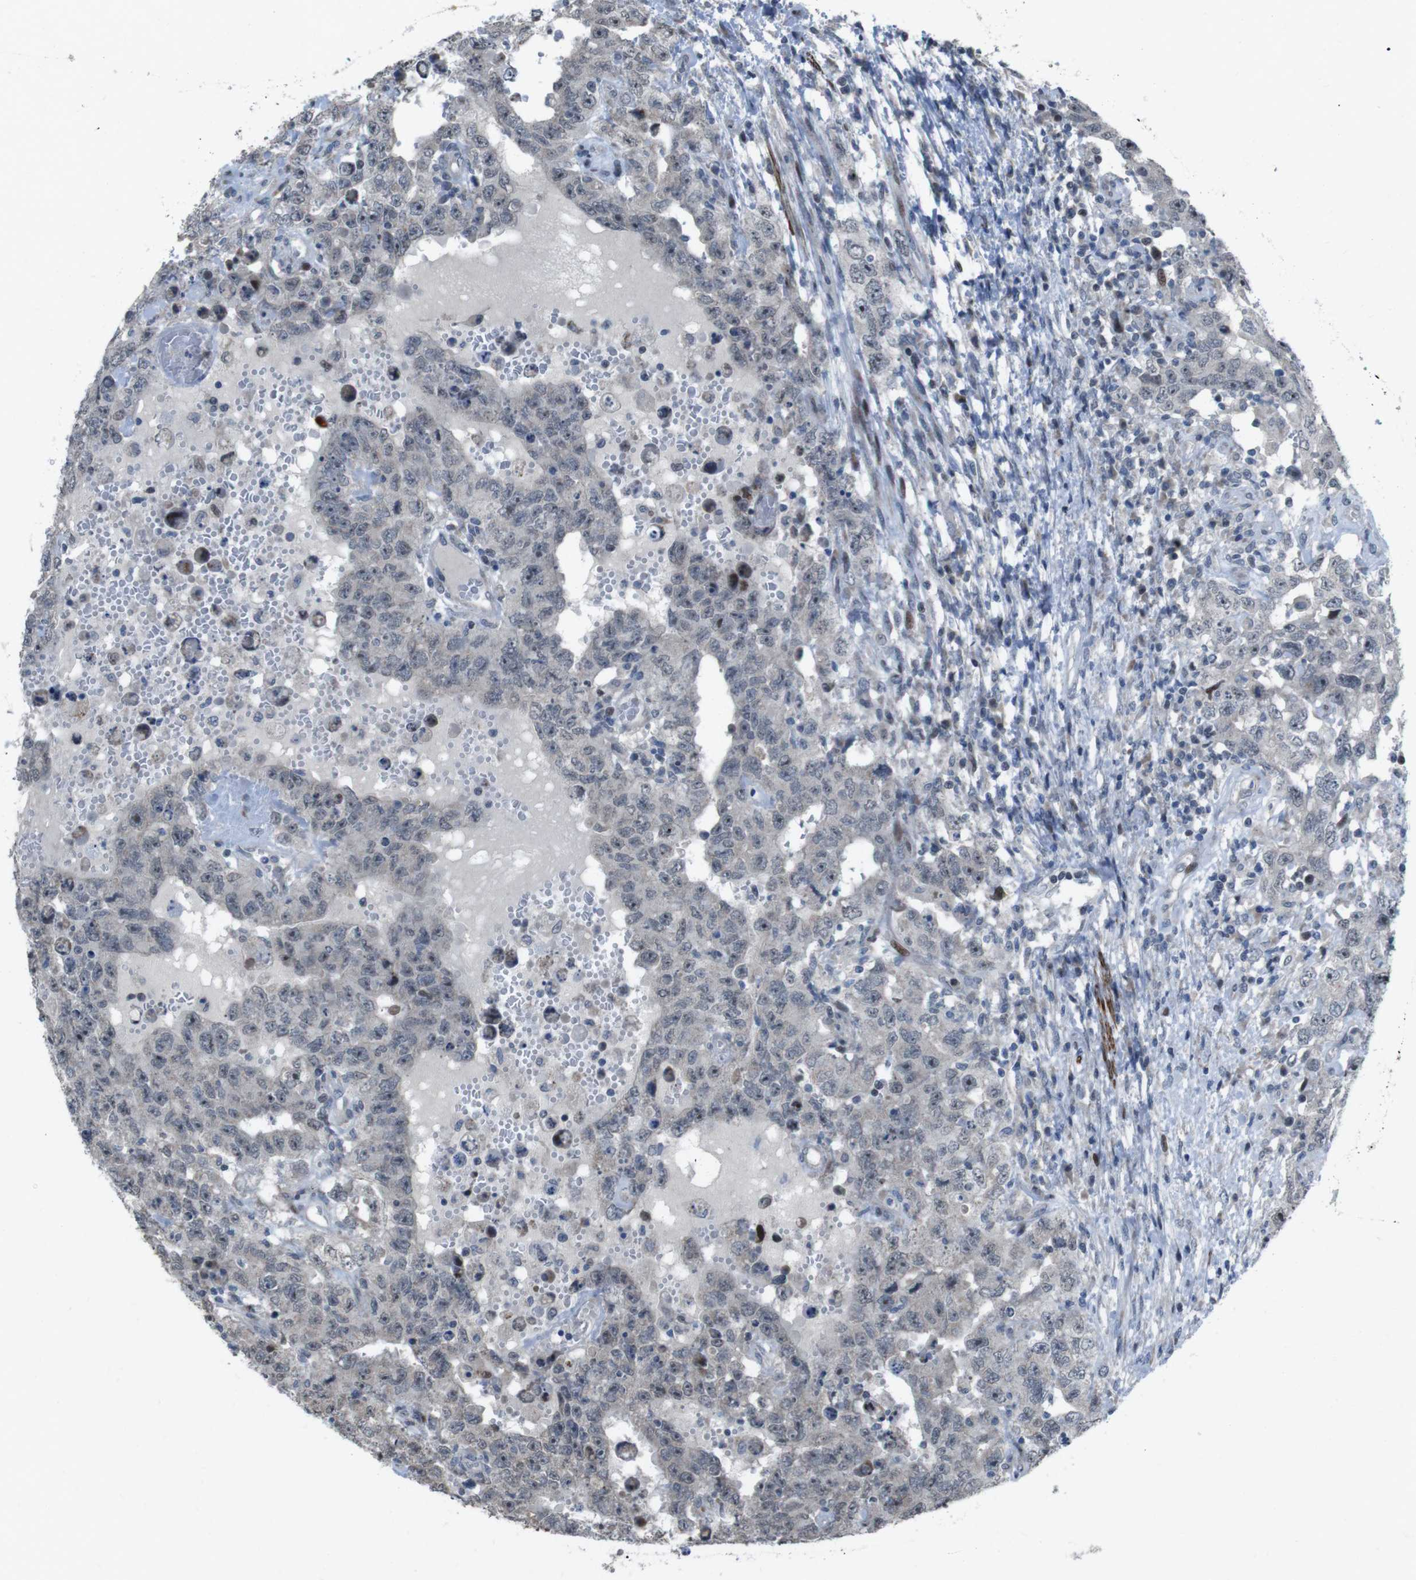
{"staining": {"intensity": "weak", "quantity": "<25%", "location": "nuclear"}, "tissue": "testis cancer", "cell_type": "Tumor cells", "image_type": "cancer", "snomed": [{"axis": "morphology", "description": "Carcinoma, Embryonal, NOS"}, {"axis": "topography", "description": "Testis"}], "caption": "DAB (3,3'-diaminobenzidine) immunohistochemical staining of human testis embryonal carcinoma exhibits no significant staining in tumor cells.", "gene": "PBRM1", "patient": {"sex": "male", "age": 26}}